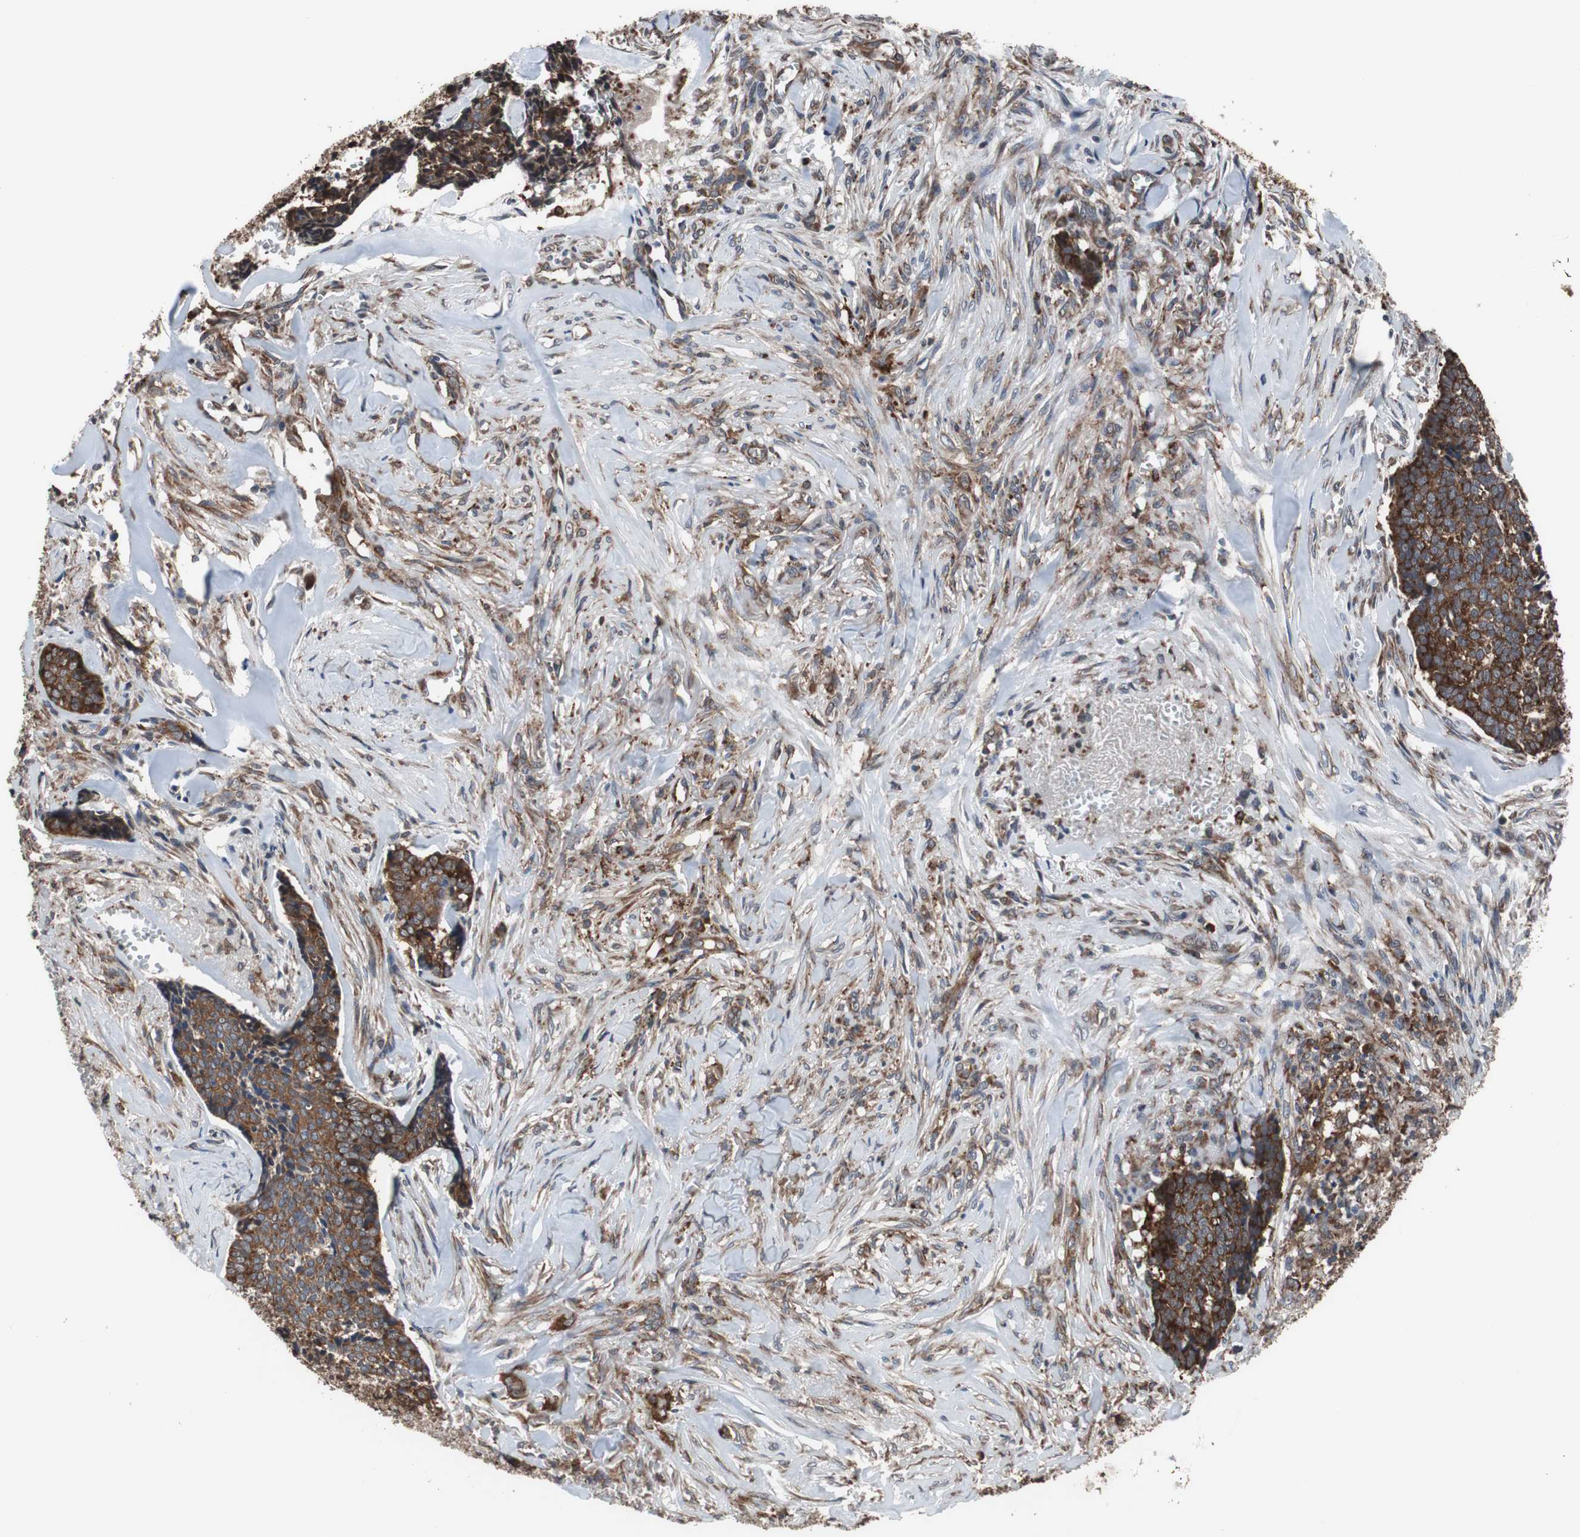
{"staining": {"intensity": "strong", "quantity": ">75%", "location": "cytoplasmic/membranous"}, "tissue": "skin cancer", "cell_type": "Tumor cells", "image_type": "cancer", "snomed": [{"axis": "morphology", "description": "Basal cell carcinoma"}, {"axis": "topography", "description": "Skin"}], "caption": "Immunohistochemistry (DAB) staining of human skin cancer exhibits strong cytoplasmic/membranous protein expression in about >75% of tumor cells.", "gene": "USP10", "patient": {"sex": "male", "age": 84}}